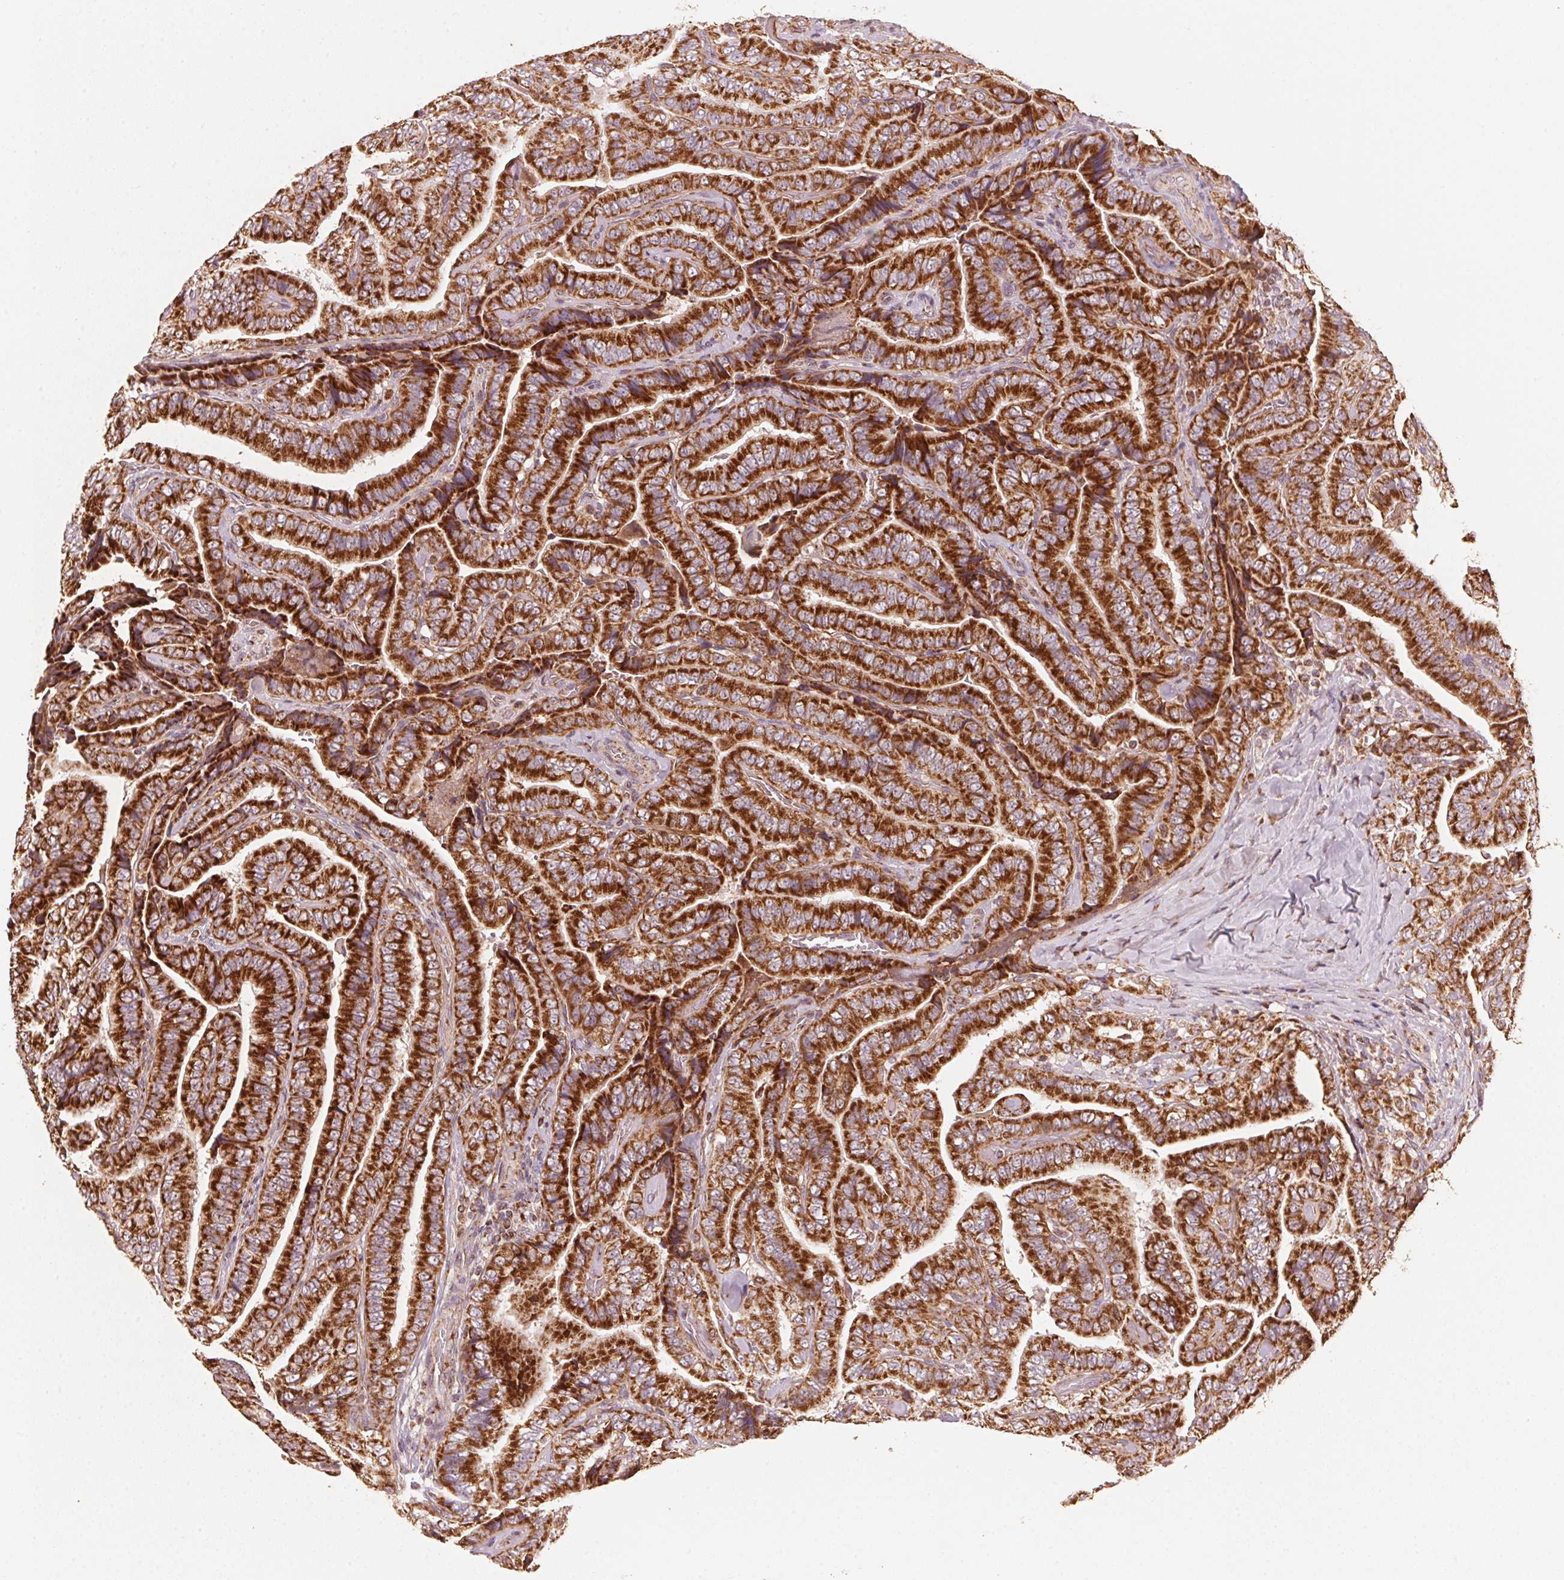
{"staining": {"intensity": "strong", "quantity": ">75%", "location": "cytoplasmic/membranous"}, "tissue": "thyroid cancer", "cell_type": "Tumor cells", "image_type": "cancer", "snomed": [{"axis": "morphology", "description": "Papillary adenocarcinoma, NOS"}, {"axis": "topography", "description": "Thyroid gland"}], "caption": "DAB (3,3'-diaminobenzidine) immunohistochemical staining of human thyroid cancer (papillary adenocarcinoma) reveals strong cytoplasmic/membranous protein staining in approximately >75% of tumor cells. (brown staining indicates protein expression, while blue staining denotes nuclei).", "gene": "TOMM70", "patient": {"sex": "male", "age": 61}}